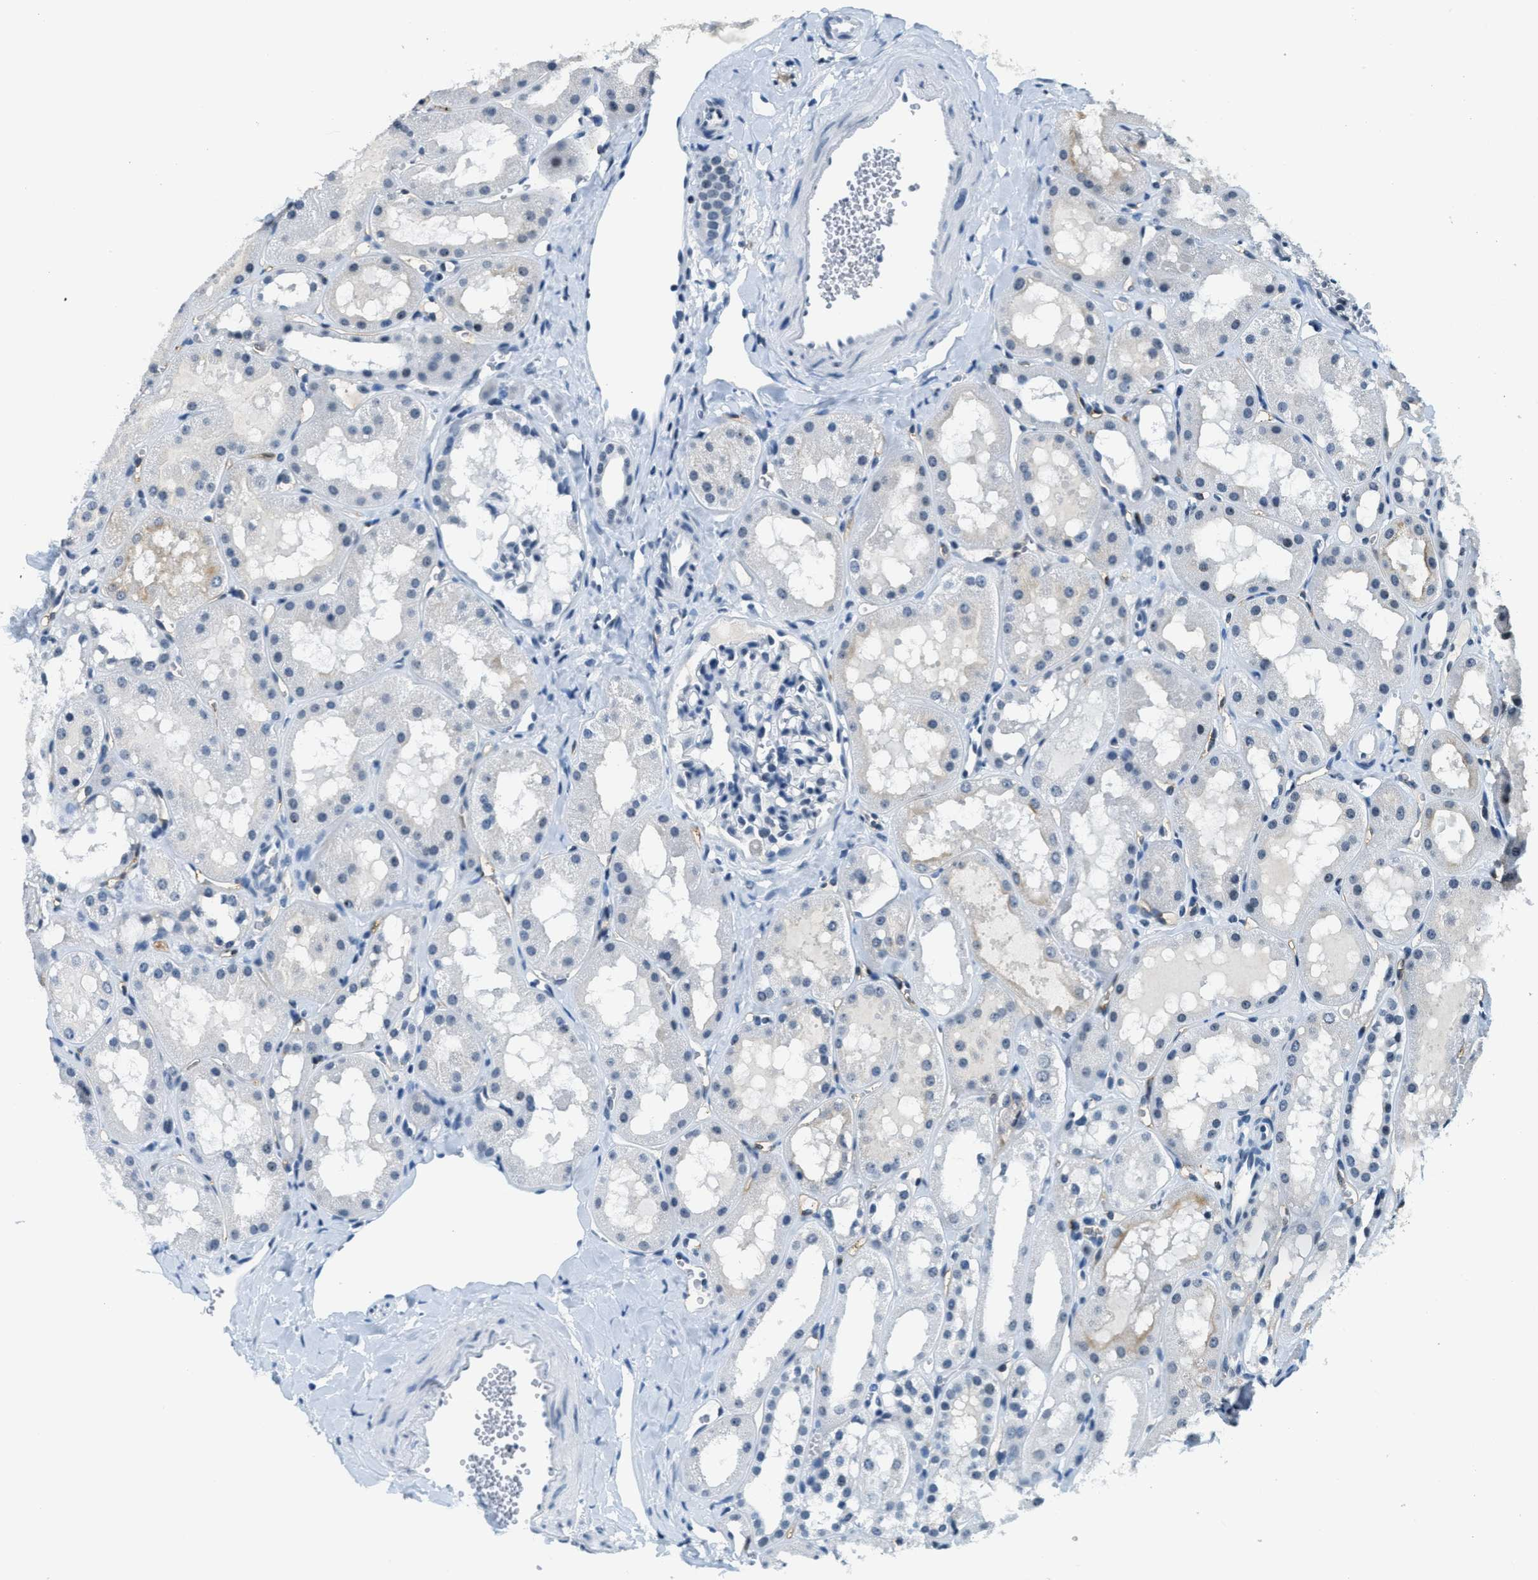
{"staining": {"intensity": "negative", "quantity": "none", "location": "none"}, "tissue": "kidney", "cell_type": "Cells in glomeruli", "image_type": "normal", "snomed": [{"axis": "morphology", "description": "Normal tissue, NOS"}, {"axis": "topography", "description": "Kidney"}, {"axis": "topography", "description": "Urinary bladder"}], "caption": "There is no significant staining in cells in glomeruli of kidney.", "gene": "CA4", "patient": {"sex": "male", "age": 16}}